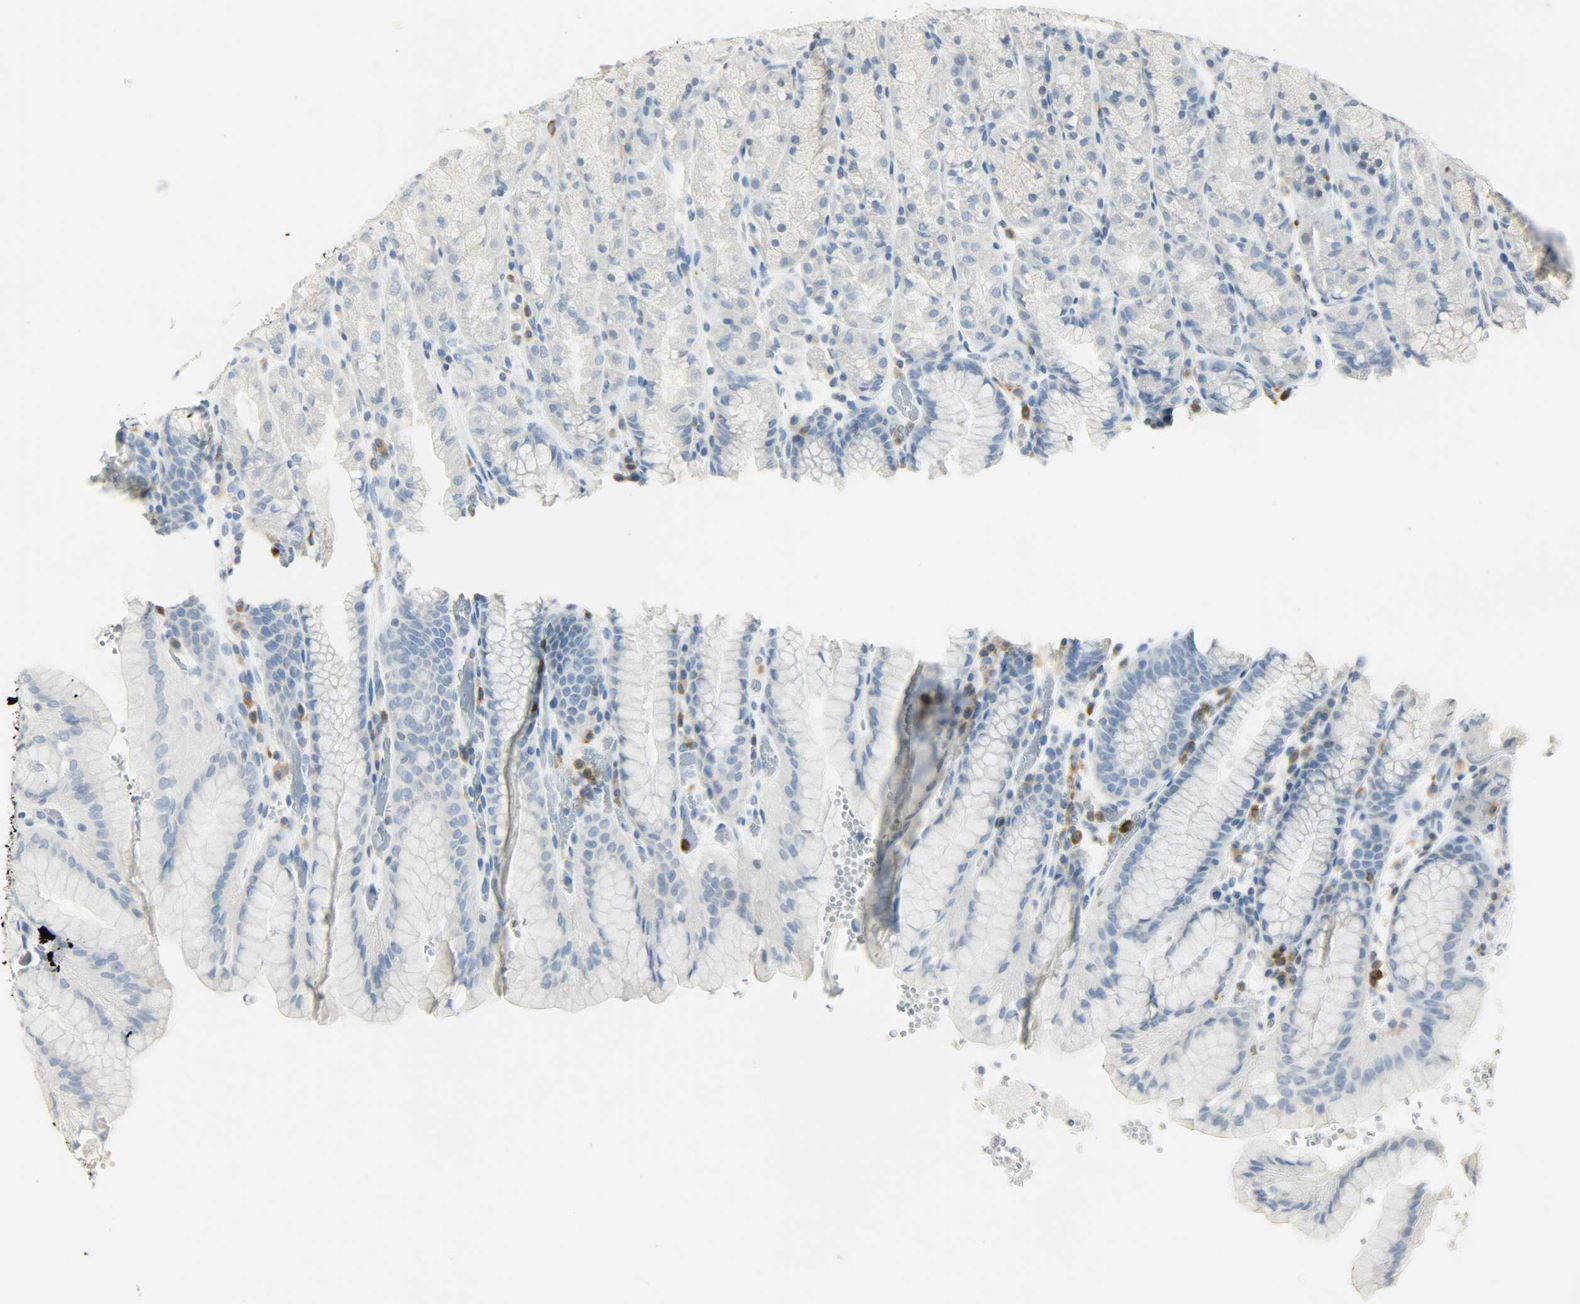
{"staining": {"intensity": "negative", "quantity": "none", "location": "none"}, "tissue": "stomach", "cell_type": "Glandular cells", "image_type": "normal", "snomed": [{"axis": "morphology", "description": "Normal tissue, NOS"}, {"axis": "topography", "description": "Stomach, upper"}, {"axis": "topography", "description": "Stomach"}], "caption": "Protein analysis of benign stomach displays no significant positivity in glandular cells.", "gene": "PTPN6", "patient": {"sex": "male", "age": 76}}